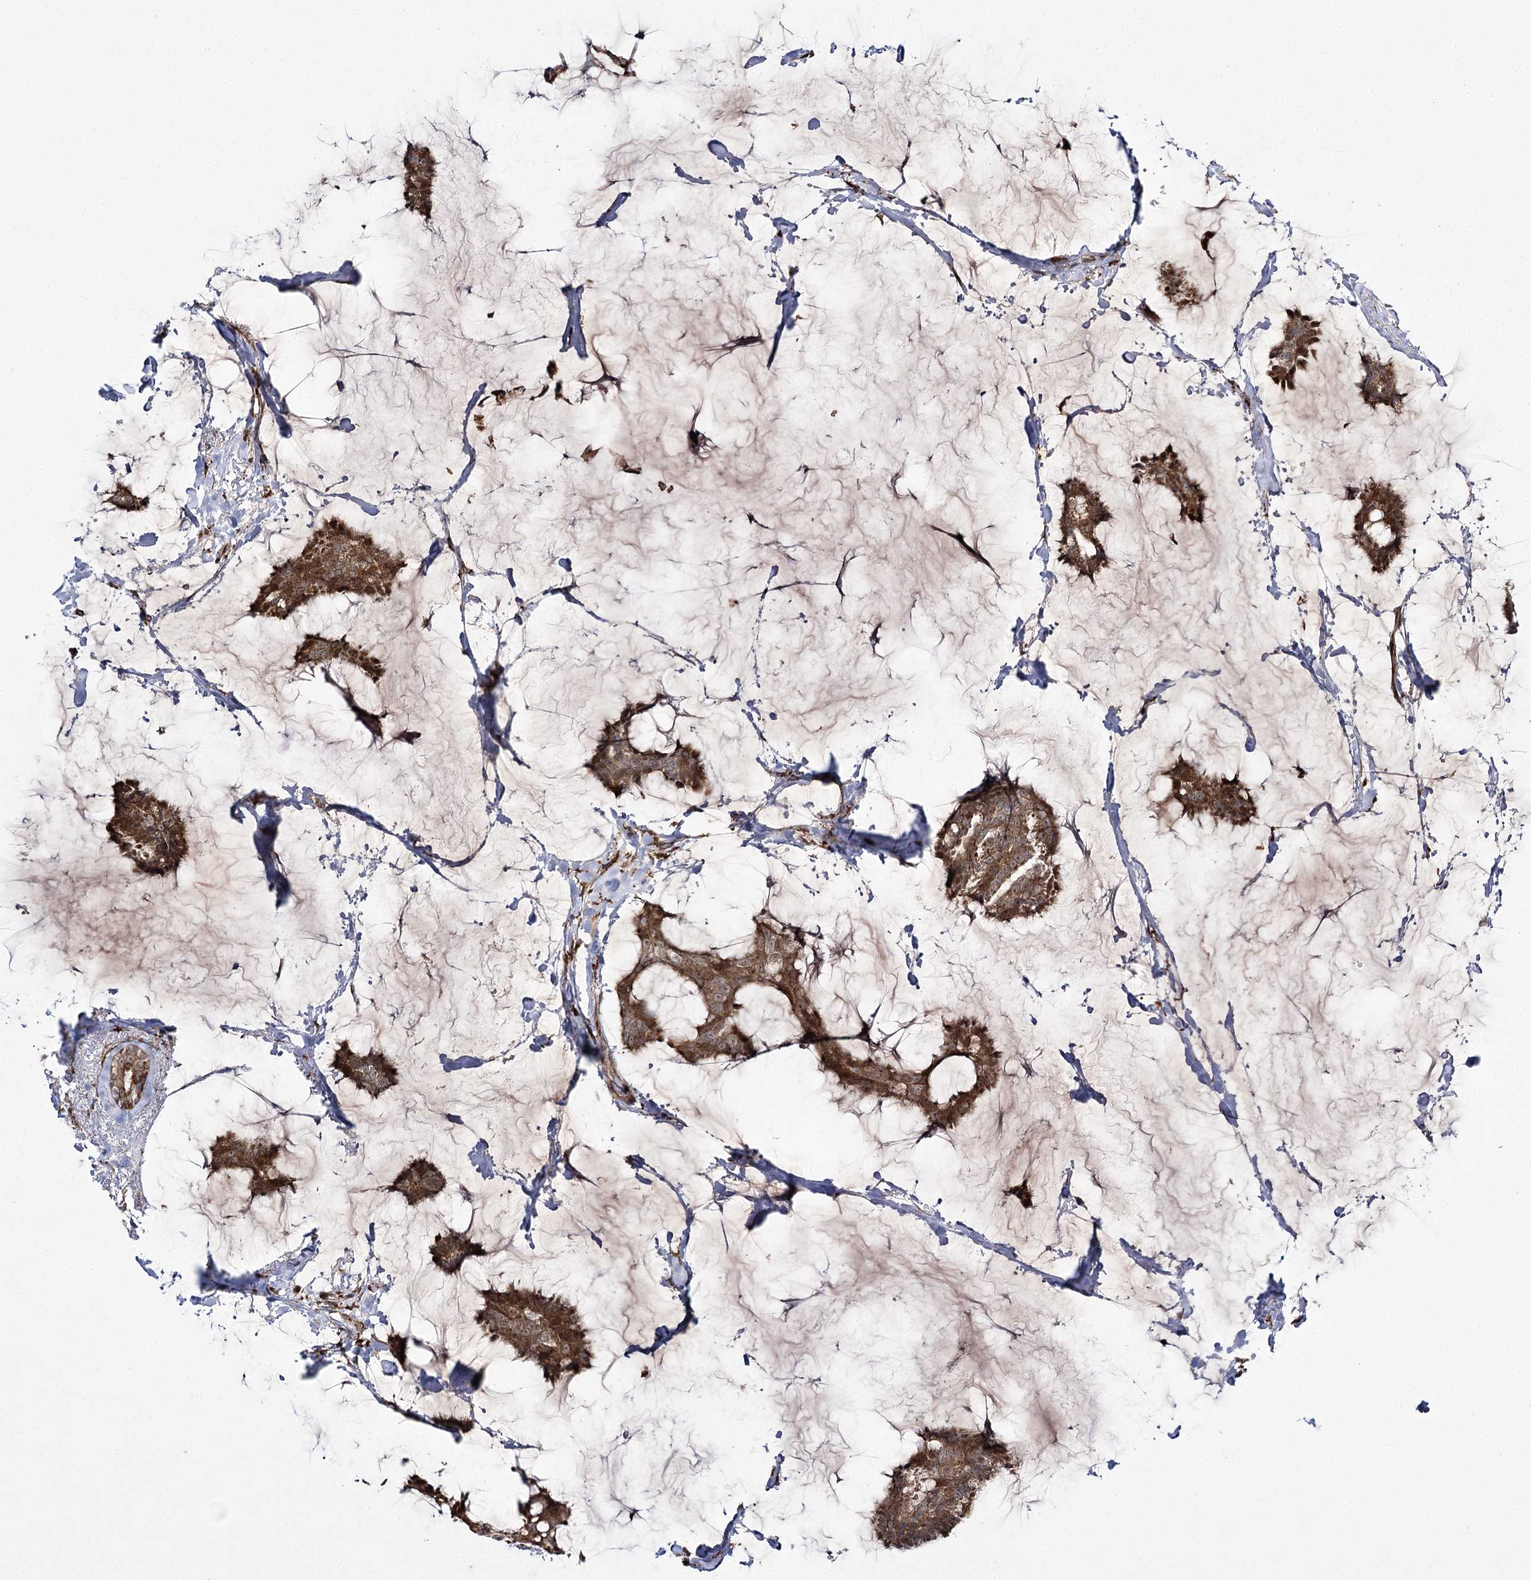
{"staining": {"intensity": "moderate", "quantity": ">75%", "location": "cytoplasmic/membranous"}, "tissue": "breast cancer", "cell_type": "Tumor cells", "image_type": "cancer", "snomed": [{"axis": "morphology", "description": "Duct carcinoma"}, {"axis": "topography", "description": "Breast"}], "caption": "The micrograph reveals immunohistochemical staining of infiltrating ductal carcinoma (breast). There is moderate cytoplasmic/membranous positivity is present in approximately >75% of tumor cells.", "gene": "FANCL", "patient": {"sex": "female", "age": 93}}